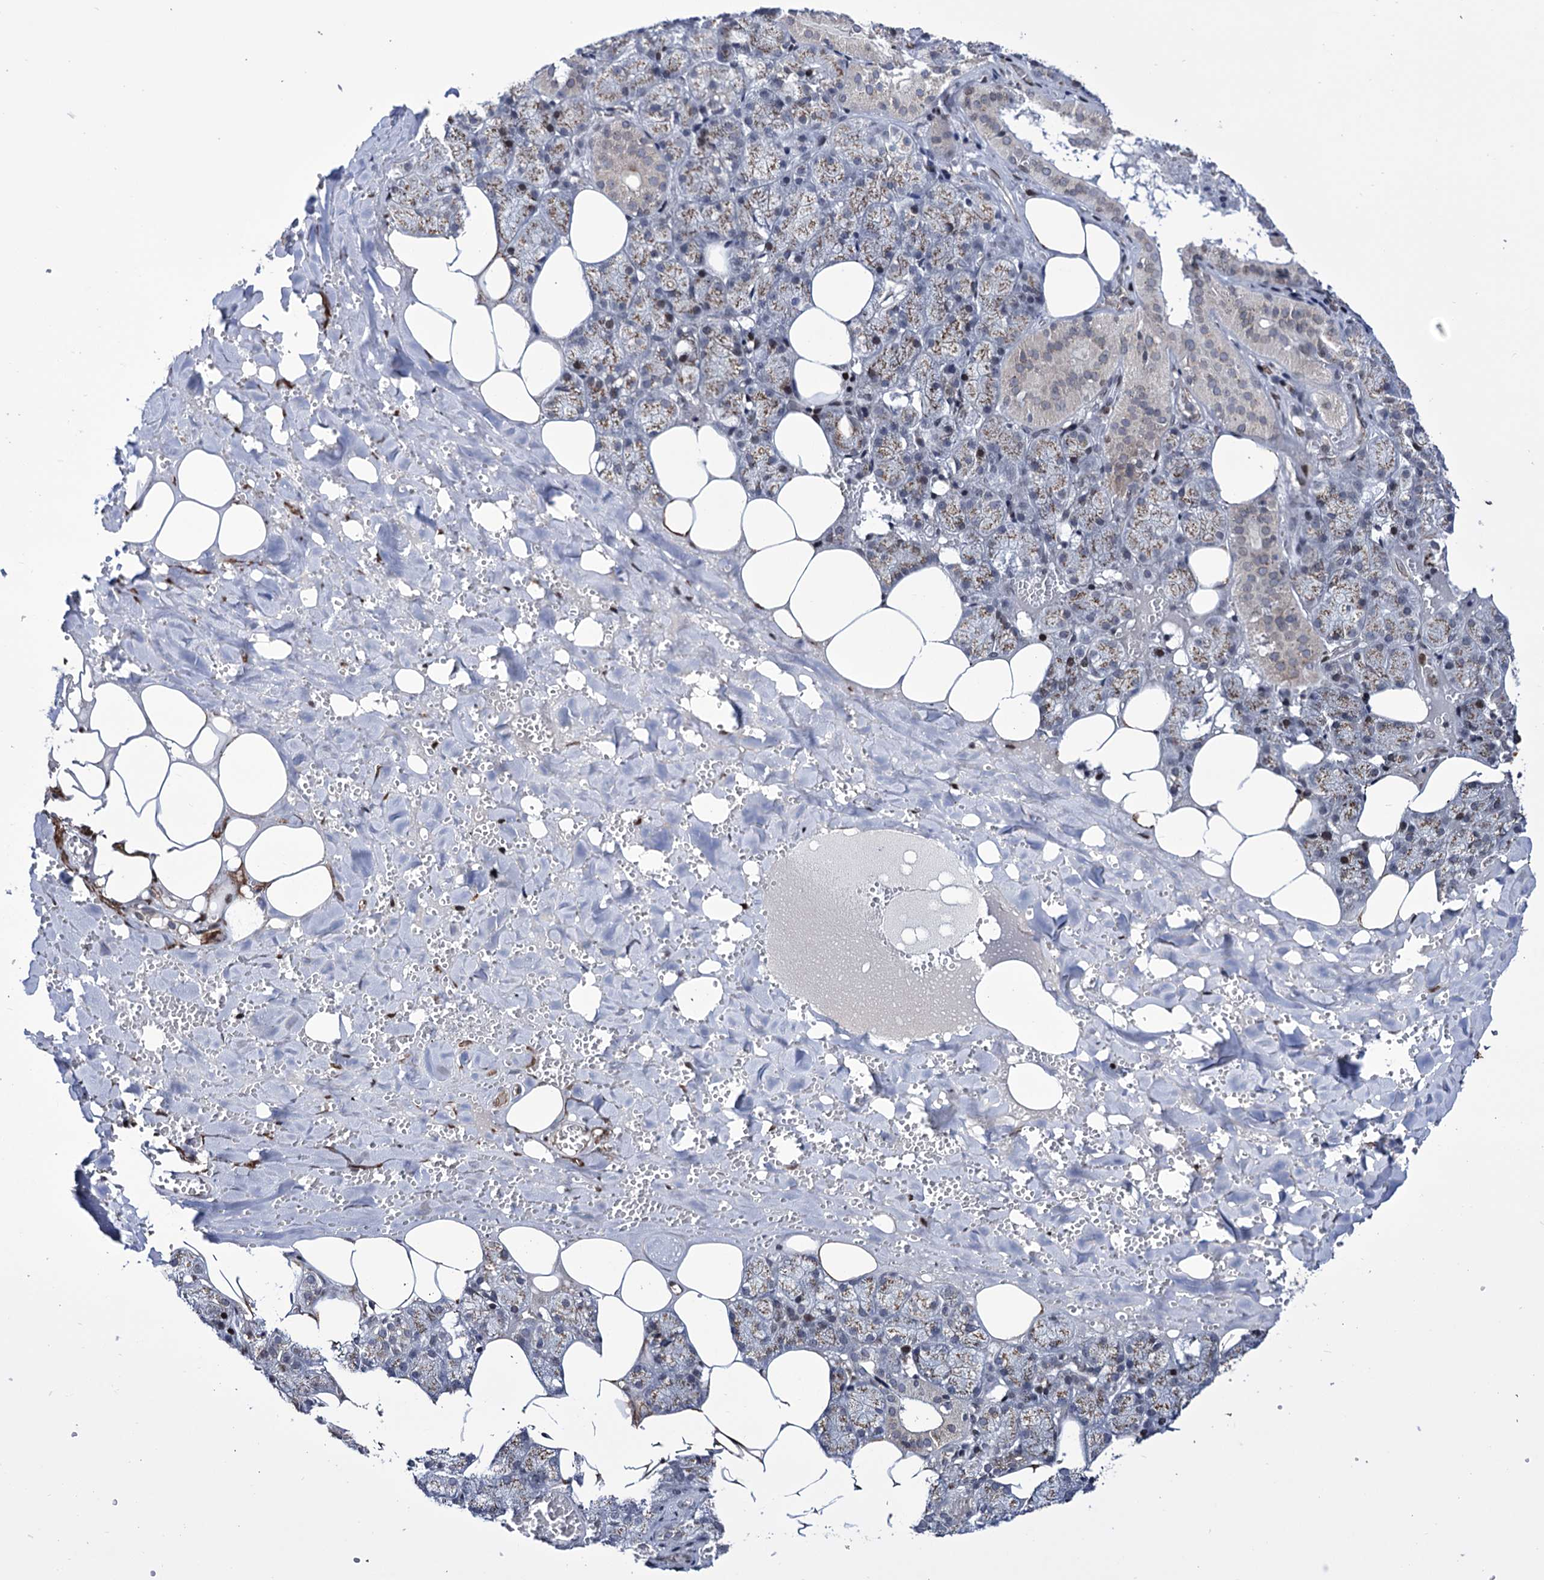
{"staining": {"intensity": "moderate", "quantity": "25%-75%", "location": "cytoplasmic/membranous"}, "tissue": "salivary gland", "cell_type": "Glandular cells", "image_type": "normal", "snomed": [{"axis": "morphology", "description": "Normal tissue, NOS"}, {"axis": "topography", "description": "Salivary gland"}], "caption": "Immunohistochemical staining of unremarkable human salivary gland displays 25%-75% levels of moderate cytoplasmic/membranous protein positivity in about 25%-75% of glandular cells.", "gene": "ZC3H12C", "patient": {"sex": "male", "age": 62}}